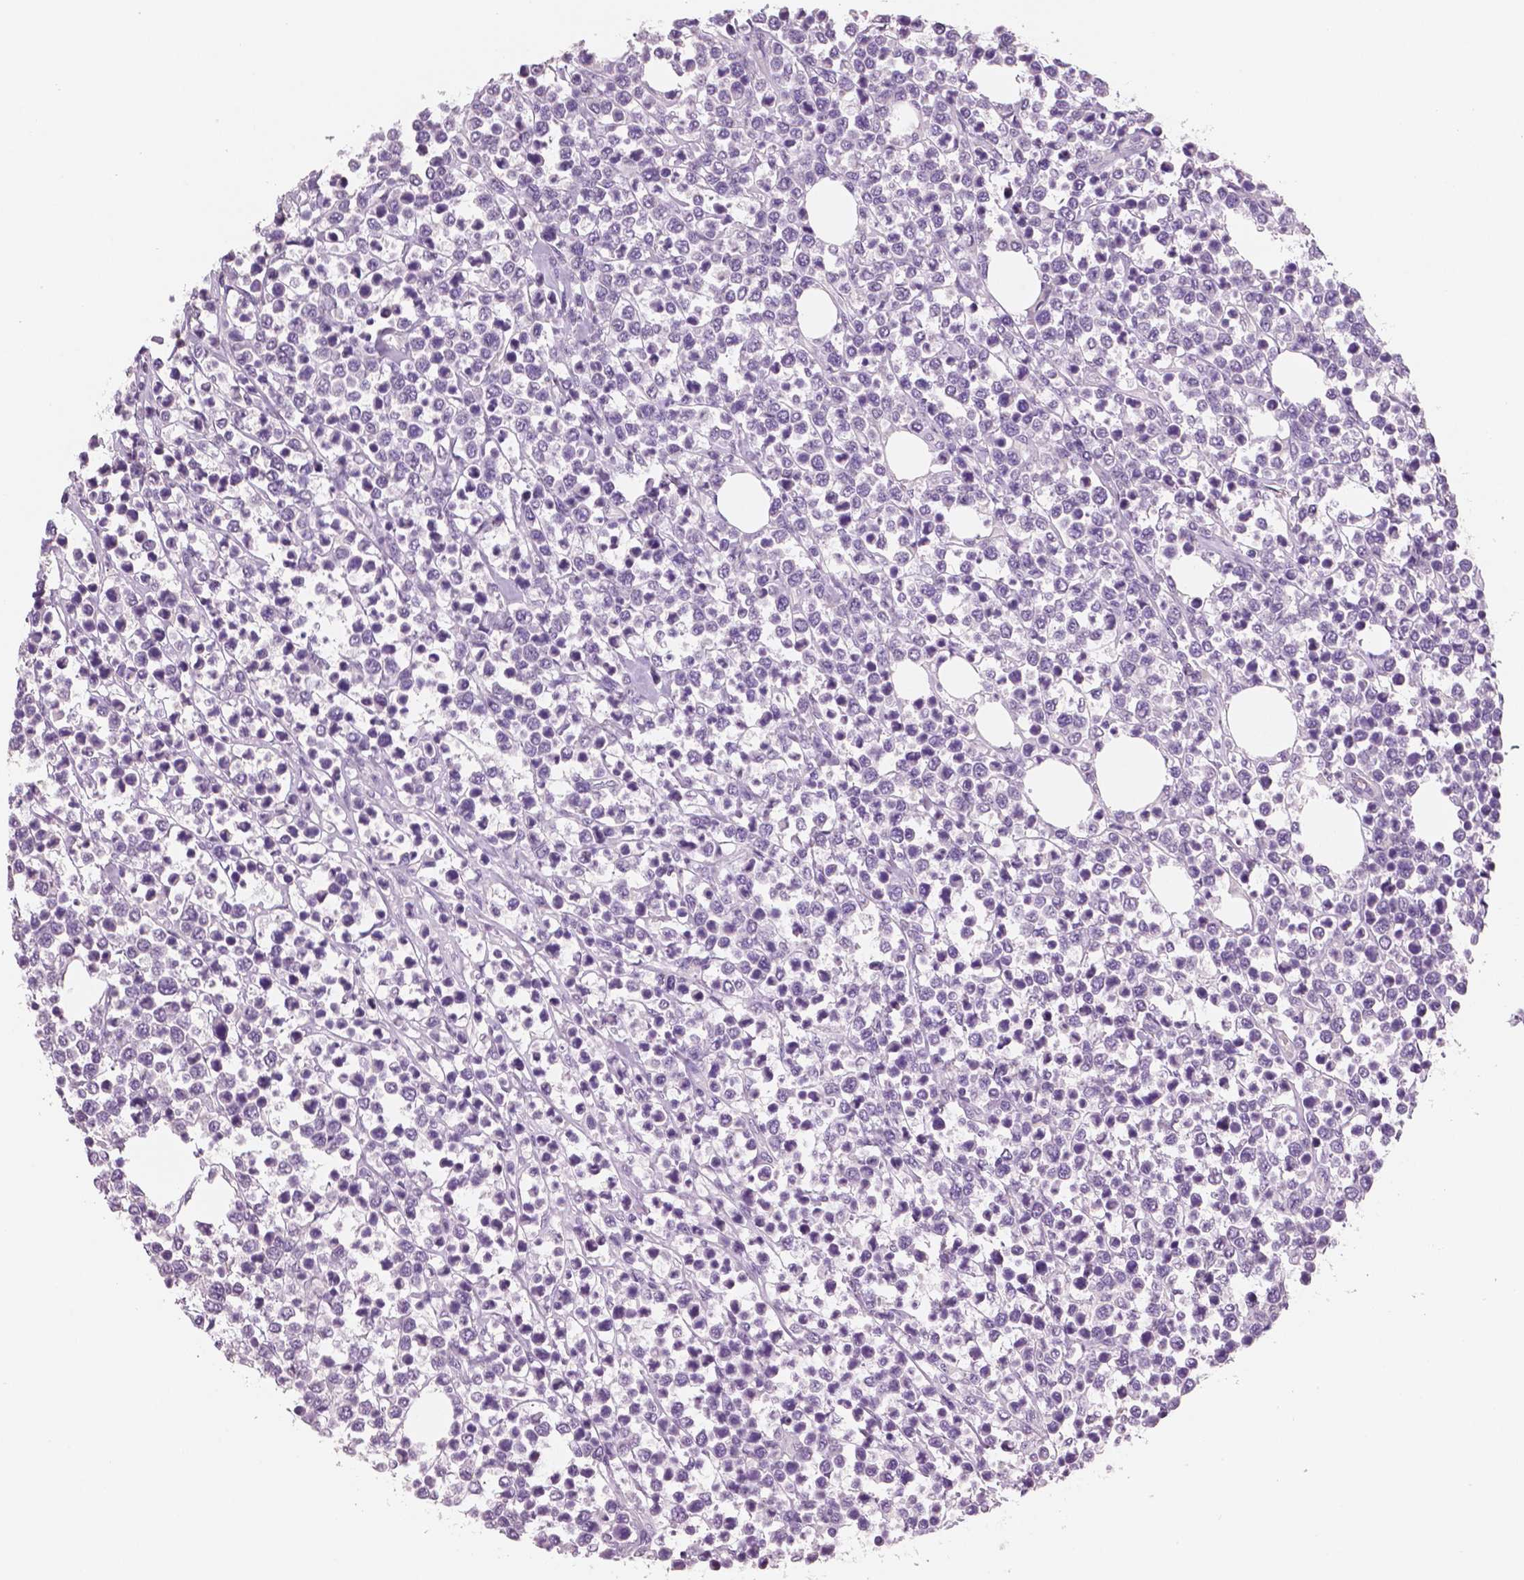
{"staining": {"intensity": "negative", "quantity": "none", "location": "none"}, "tissue": "lymphoma", "cell_type": "Tumor cells", "image_type": "cancer", "snomed": [{"axis": "morphology", "description": "Malignant lymphoma, non-Hodgkin's type, High grade"}, {"axis": "topography", "description": "Soft tissue"}], "caption": "The immunohistochemistry (IHC) image has no significant staining in tumor cells of high-grade malignant lymphoma, non-Hodgkin's type tissue.", "gene": "NECAB2", "patient": {"sex": "female", "age": 56}}